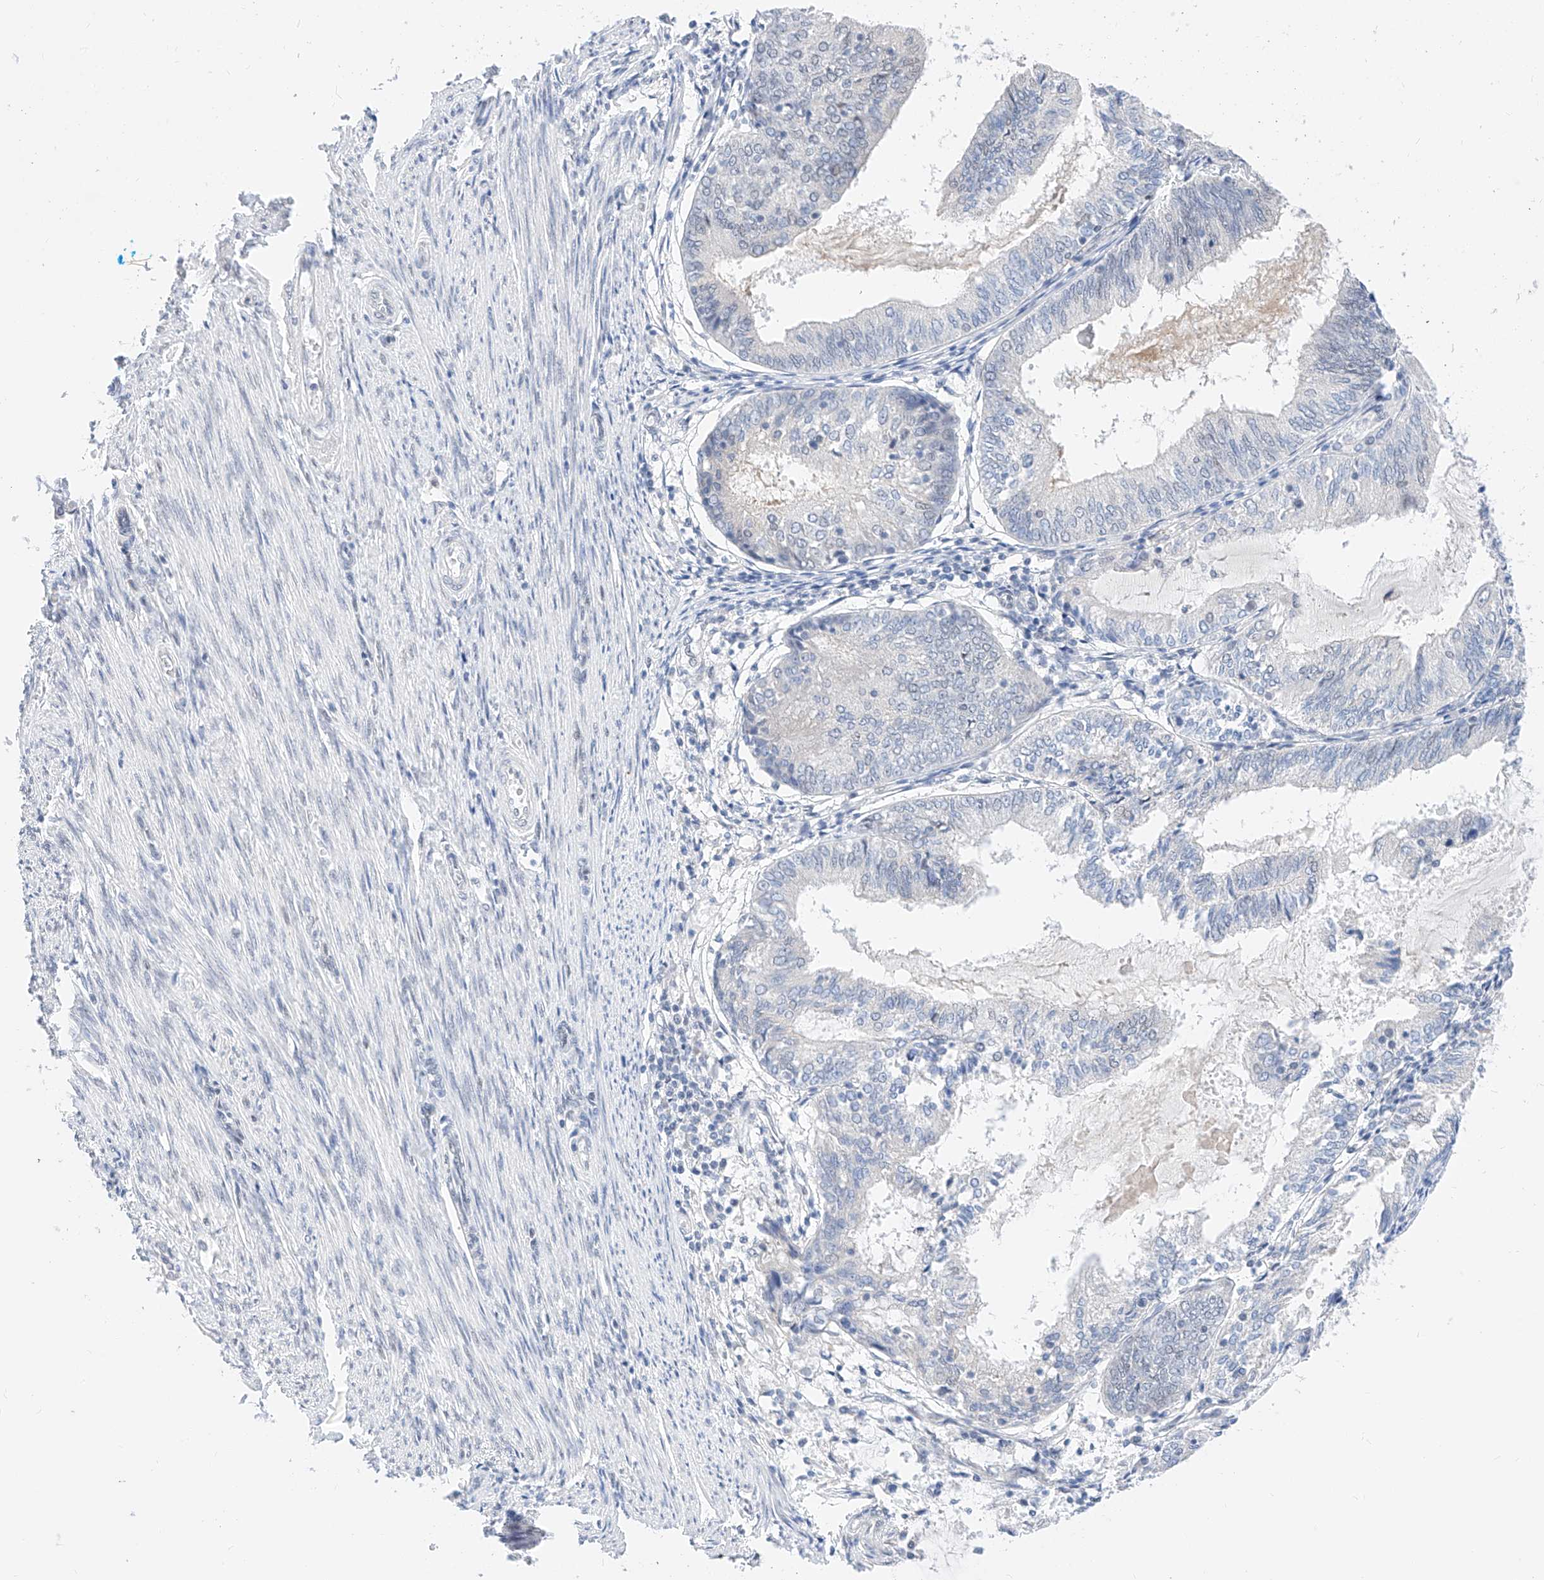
{"staining": {"intensity": "negative", "quantity": "none", "location": "none"}, "tissue": "endometrial cancer", "cell_type": "Tumor cells", "image_type": "cancer", "snomed": [{"axis": "morphology", "description": "Adenocarcinoma, NOS"}, {"axis": "topography", "description": "Endometrium"}], "caption": "A photomicrograph of endometrial cancer stained for a protein reveals no brown staining in tumor cells. (Brightfield microscopy of DAB immunohistochemistry at high magnification).", "gene": "KCNJ1", "patient": {"sex": "female", "age": 81}}